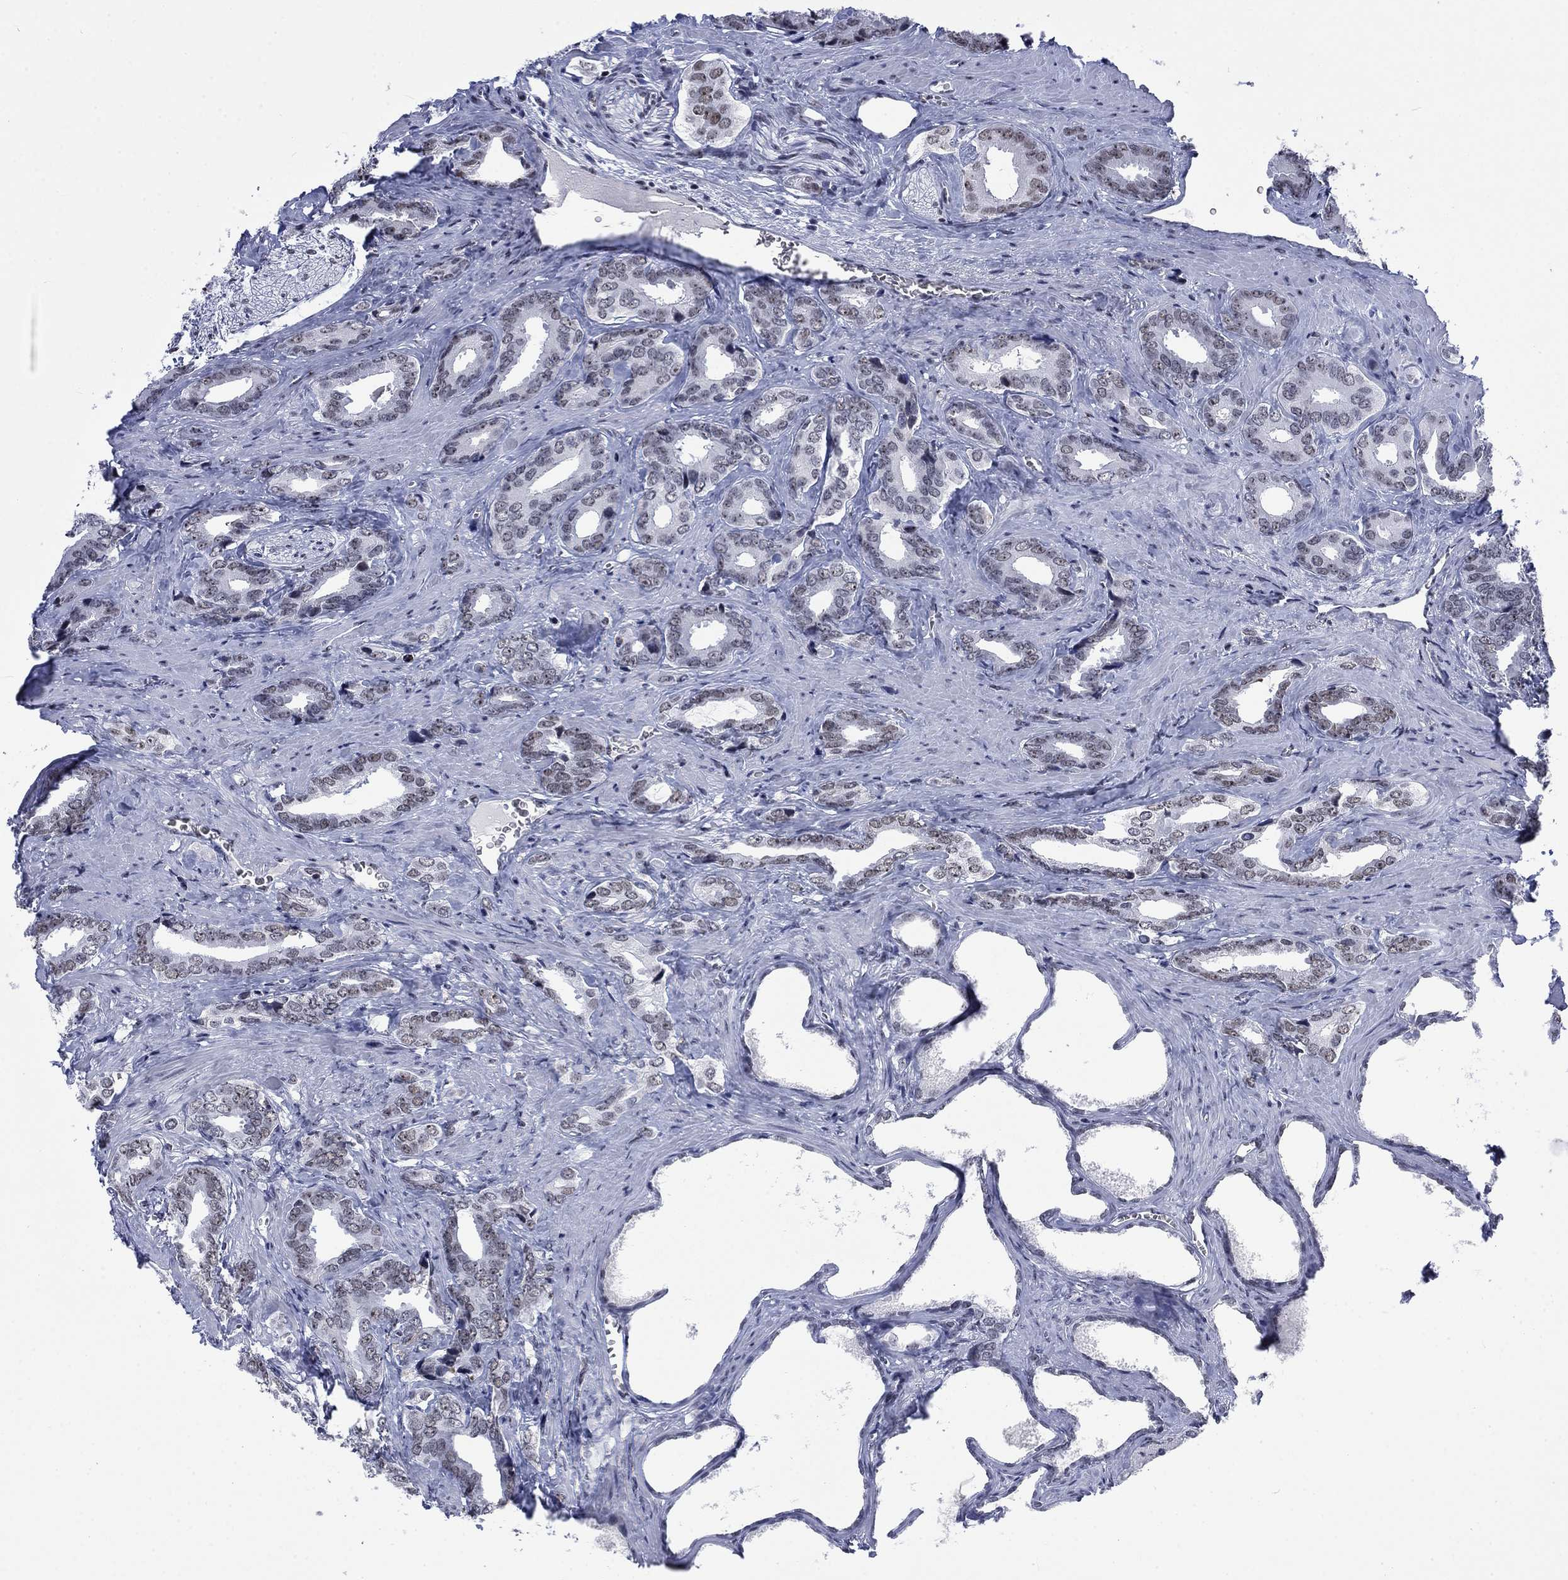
{"staining": {"intensity": "negative", "quantity": "none", "location": "none"}, "tissue": "prostate cancer", "cell_type": "Tumor cells", "image_type": "cancer", "snomed": [{"axis": "morphology", "description": "Adenocarcinoma, NOS"}, {"axis": "topography", "description": "Prostate"}], "caption": "This photomicrograph is of prostate cancer (adenocarcinoma) stained with immunohistochemistry (IHC) to label a protein in brown with the nuclei are counter-stained blue. There is no staining in tumor cells.", "gene": "CSRNP3", "patient": {"sex": "male", "age": 66}}